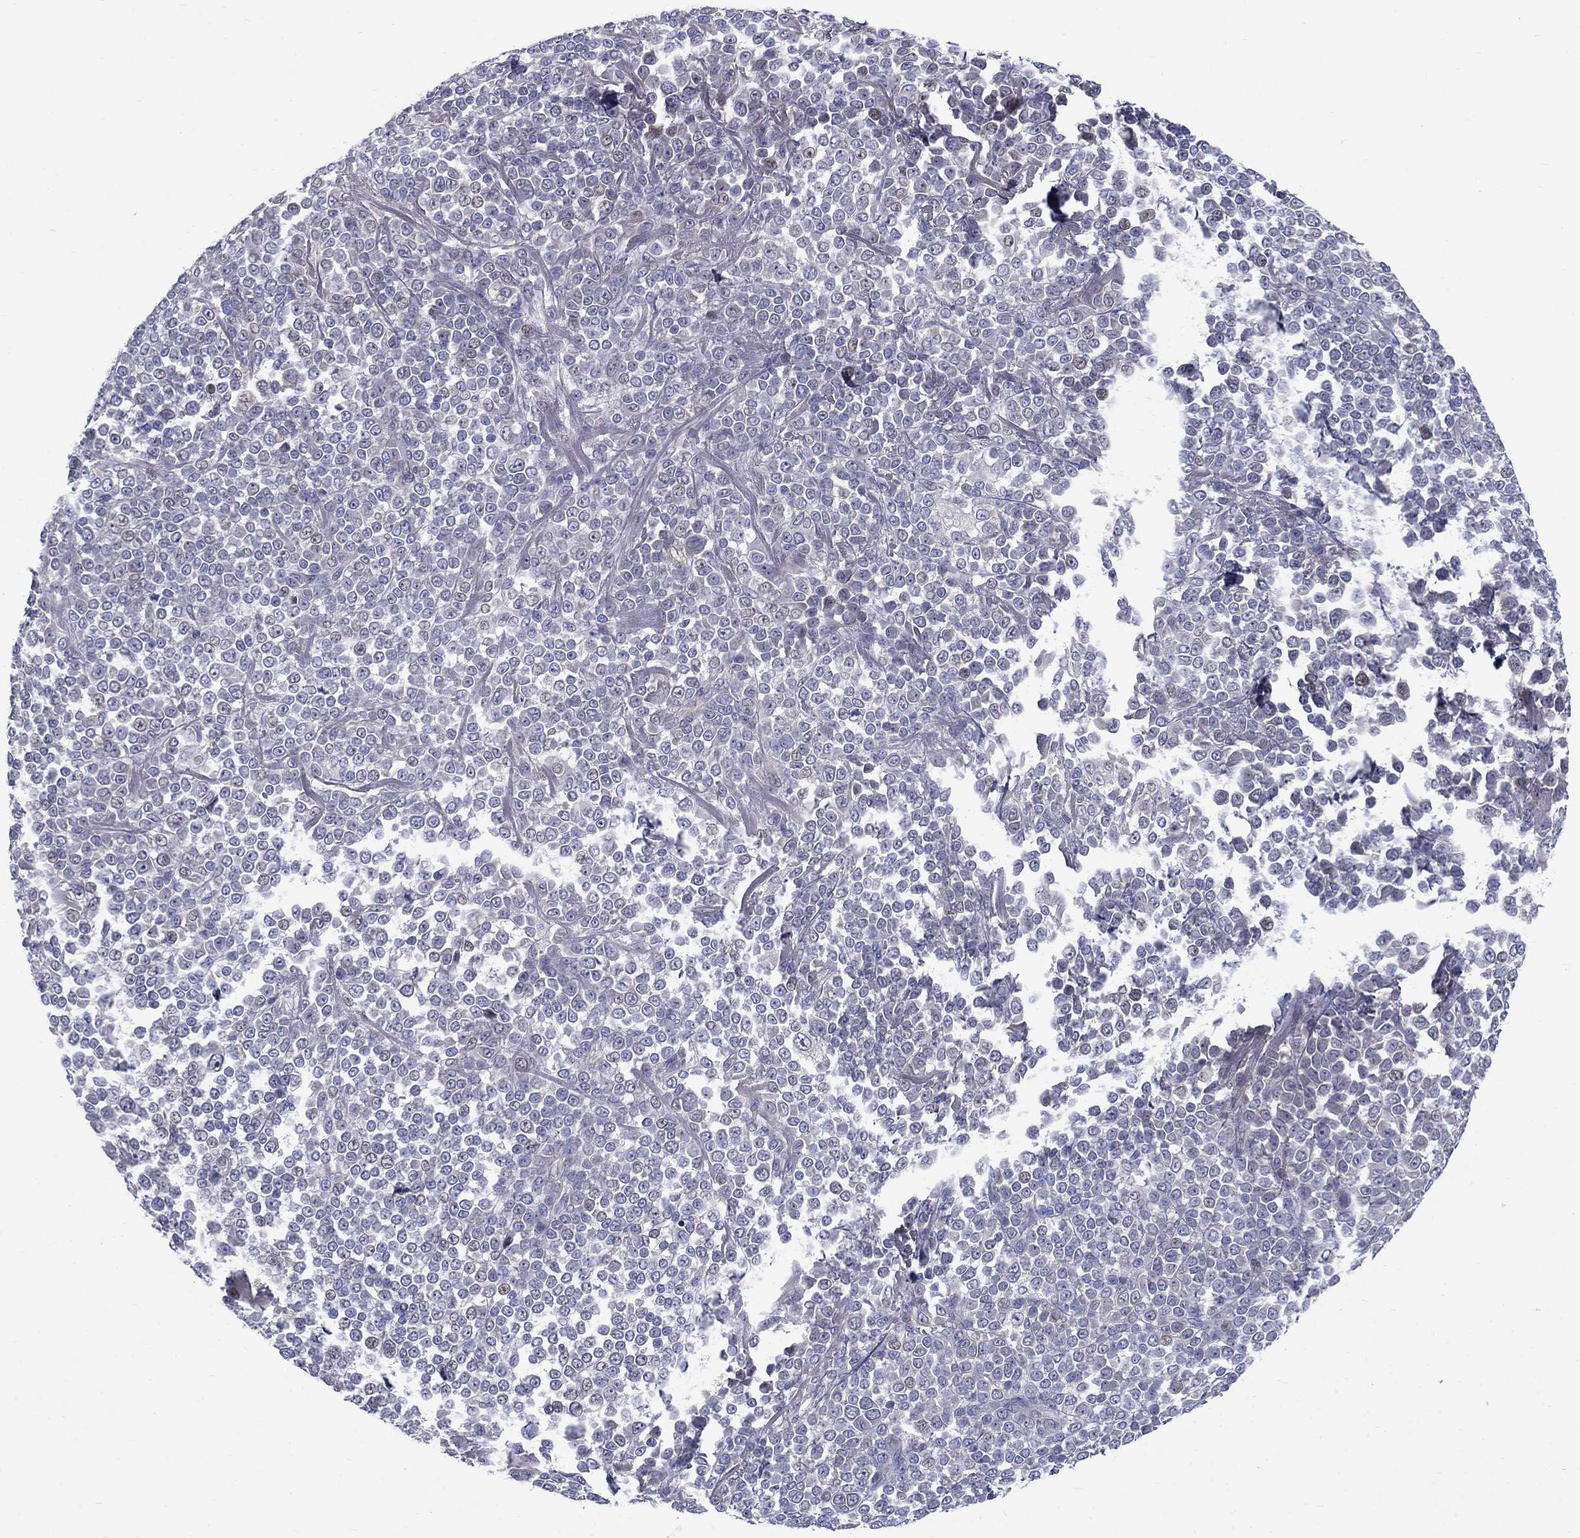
{"staining": {"intensity": "negative", "quantity": "none", "location": "none"}, "tissue": "melanoma", "cell_type": "Tumor cells", "image_type": "cancer", "snomed": [{"axis": "morphology", "description": "Malignant melanoma, NOS"}, {"axis": "topography", "description": "Skin"}], "caption": "Image shows no significant protein positivity in tumor cells of melanoma. (DAB (3,3'-diaminobenzidine) immunohistochemistry (IHC) with hematoxylin counter stain).", "gene": "SLC1A1", "patient": {"sex": "female", "age": 95}}